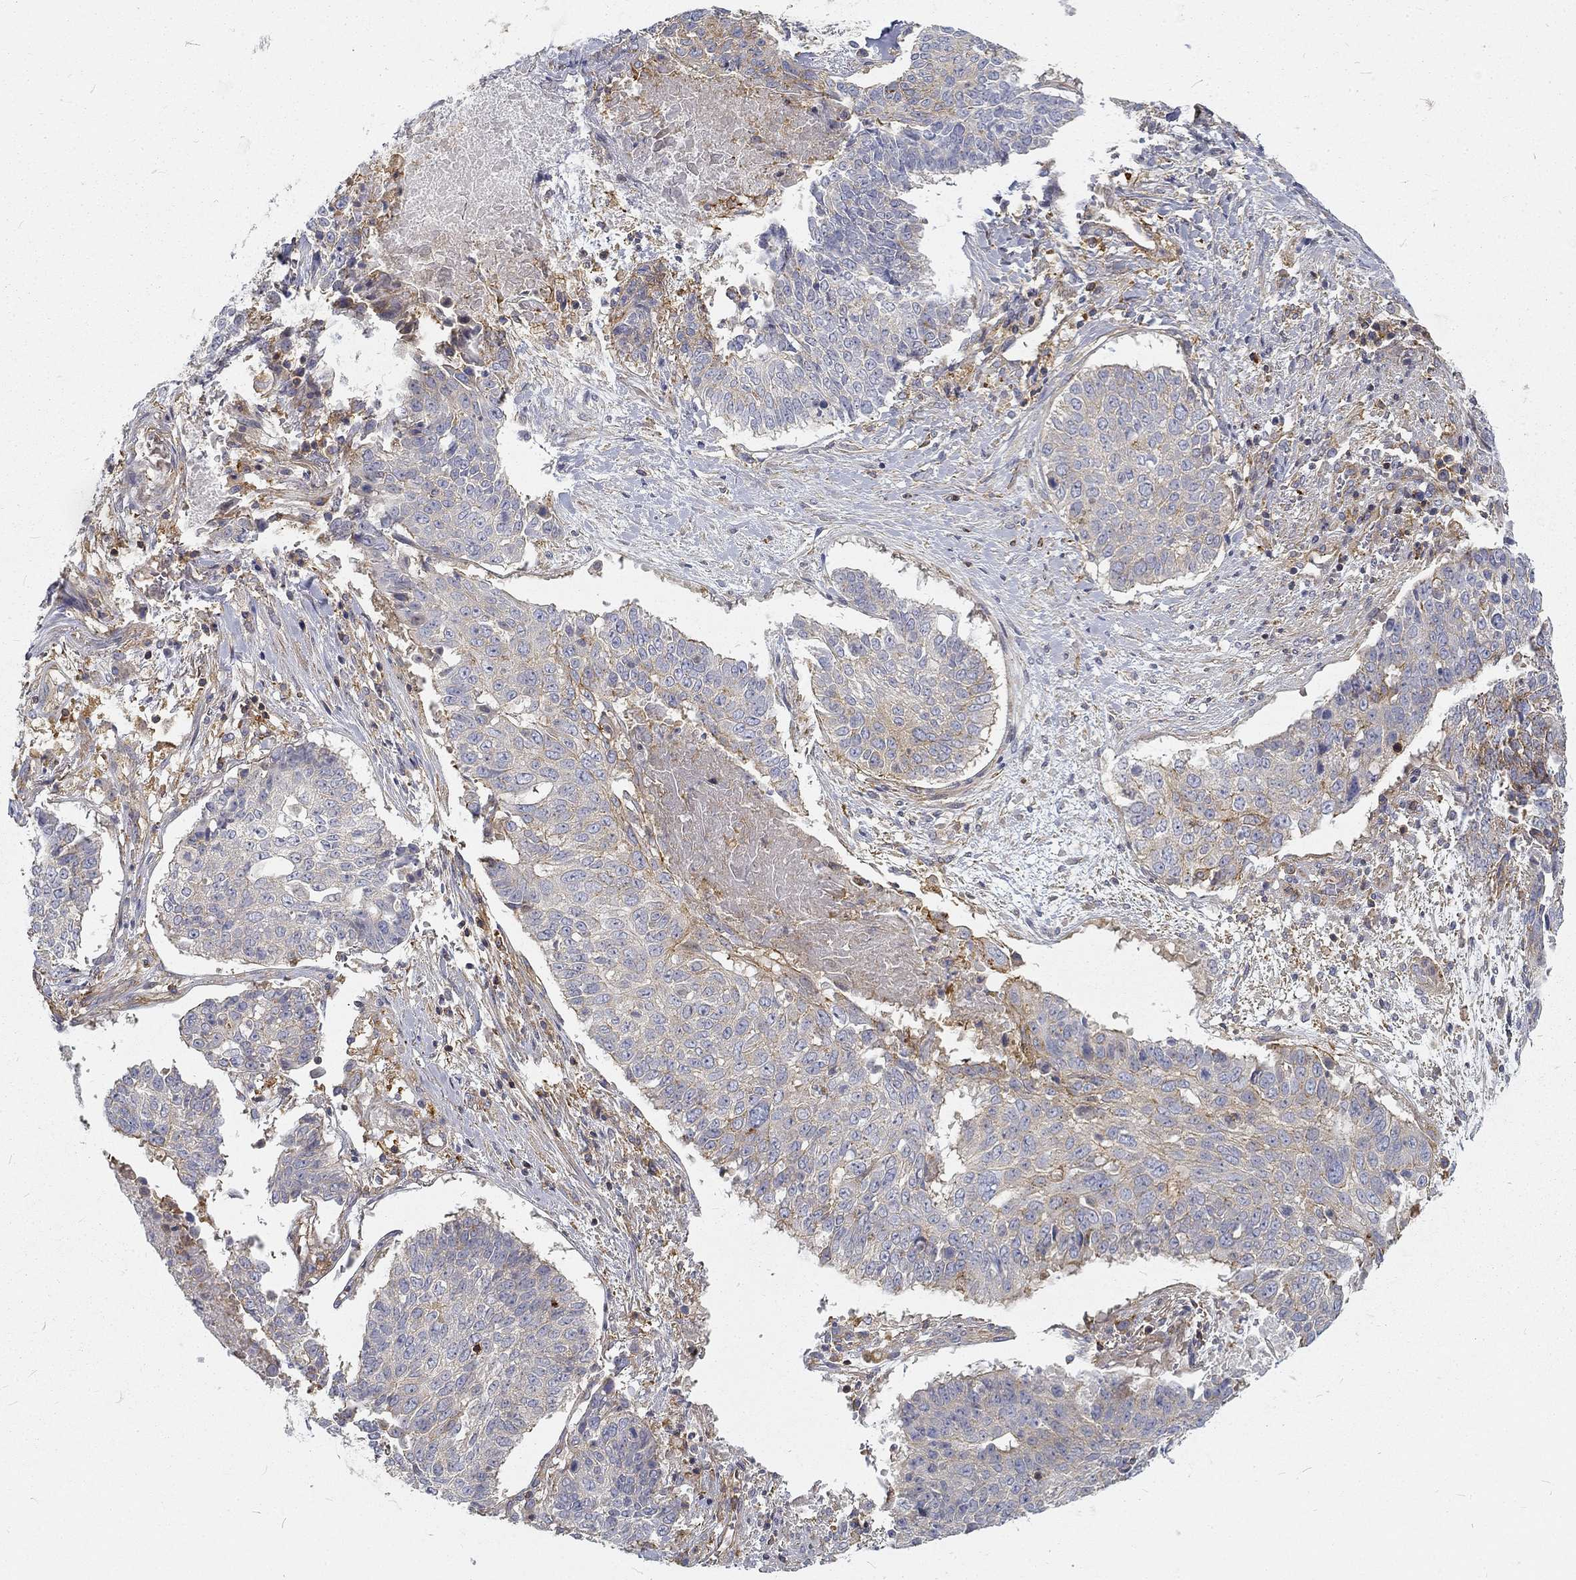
{"staining": {"intensity": "weak", "quantity": "<25%", "location": "cytoplasmic/membranous"}, "tissue": "lung cancer", "cell_type": "Tumor cells", "image_type": "cancer", "snomed": [{"axis": "morphology", "description": "Squamous cell carcinoma, NOS"}, {"axis": "topography", "description": "Lung"}], "caption": "An IHC photomicrograph of lung cancer (squamous cell carcinoma) is shown. There is no staining in tumor cells of lung cancer (squamous cell carcinoma).", "gene": "MTMR11", "patient": {"sex": "male", "age": 64}}